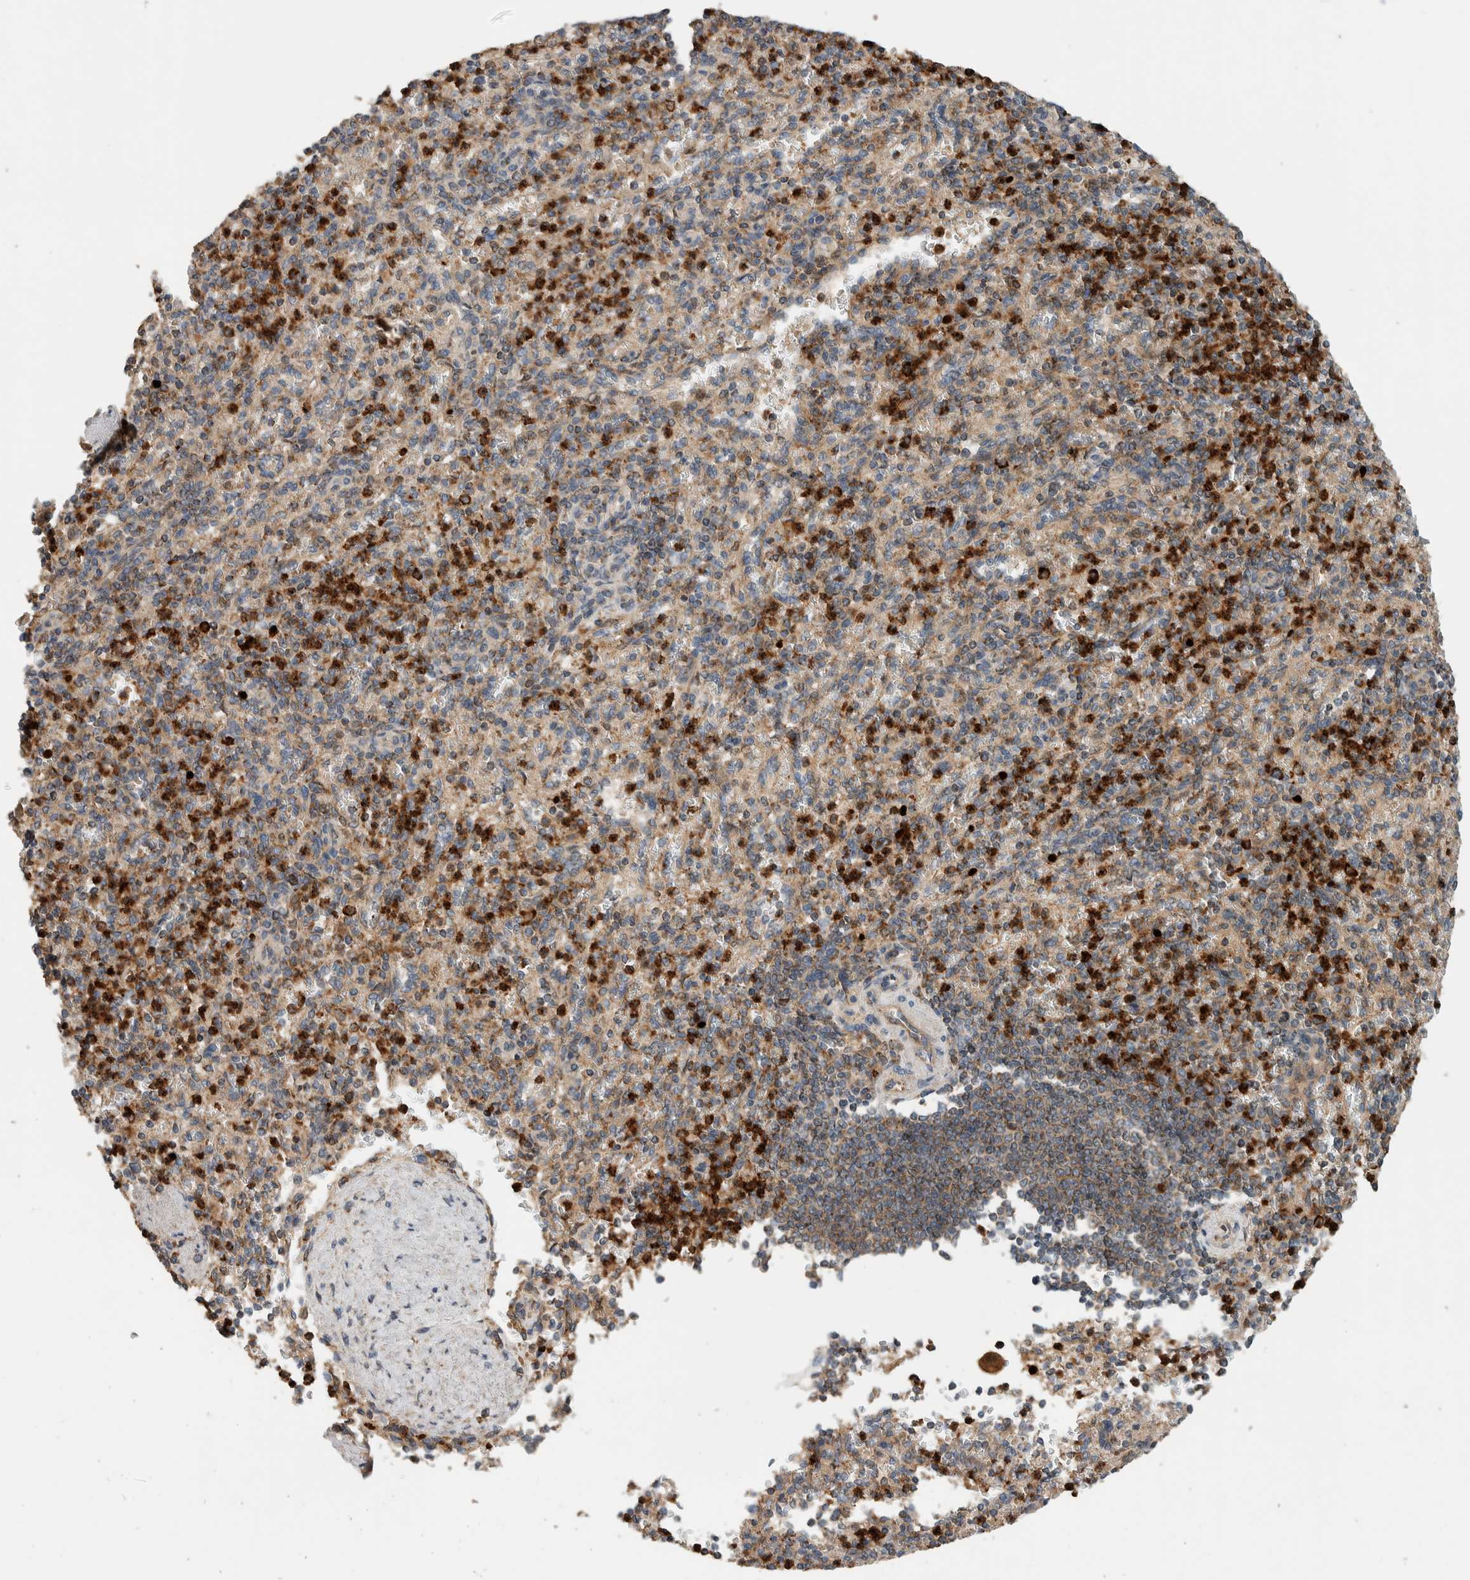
{"staining": {"intensity": "strong", "quantity": "25%-75%", "location": "cytoplasmic/membranous"}, "tissue": "spleen", "cell_type": "Cells in red pulp", "image_type": "normal", "snomed": [{"axis": "morphology", "description": "Normal tissue, NOS"}, {"axis": "topography", "description": "Spleen"}], "caption": "Immunohistochemistry (IHC) staining of normal spleen, which exhibits high levels of strong cytoplasmic/membranous staining in about 25%-75% of cells in red pulp indicating strong cytoplasmic/membranous protein positivity. The staining was performed using DAB (3,3'-diaminobenzidine) (brown) for protein detection and nuclei were counterstained in hematoxylin (blue).", "gene": "VPS53", "patient": {"sex": "female", "age": 74}}